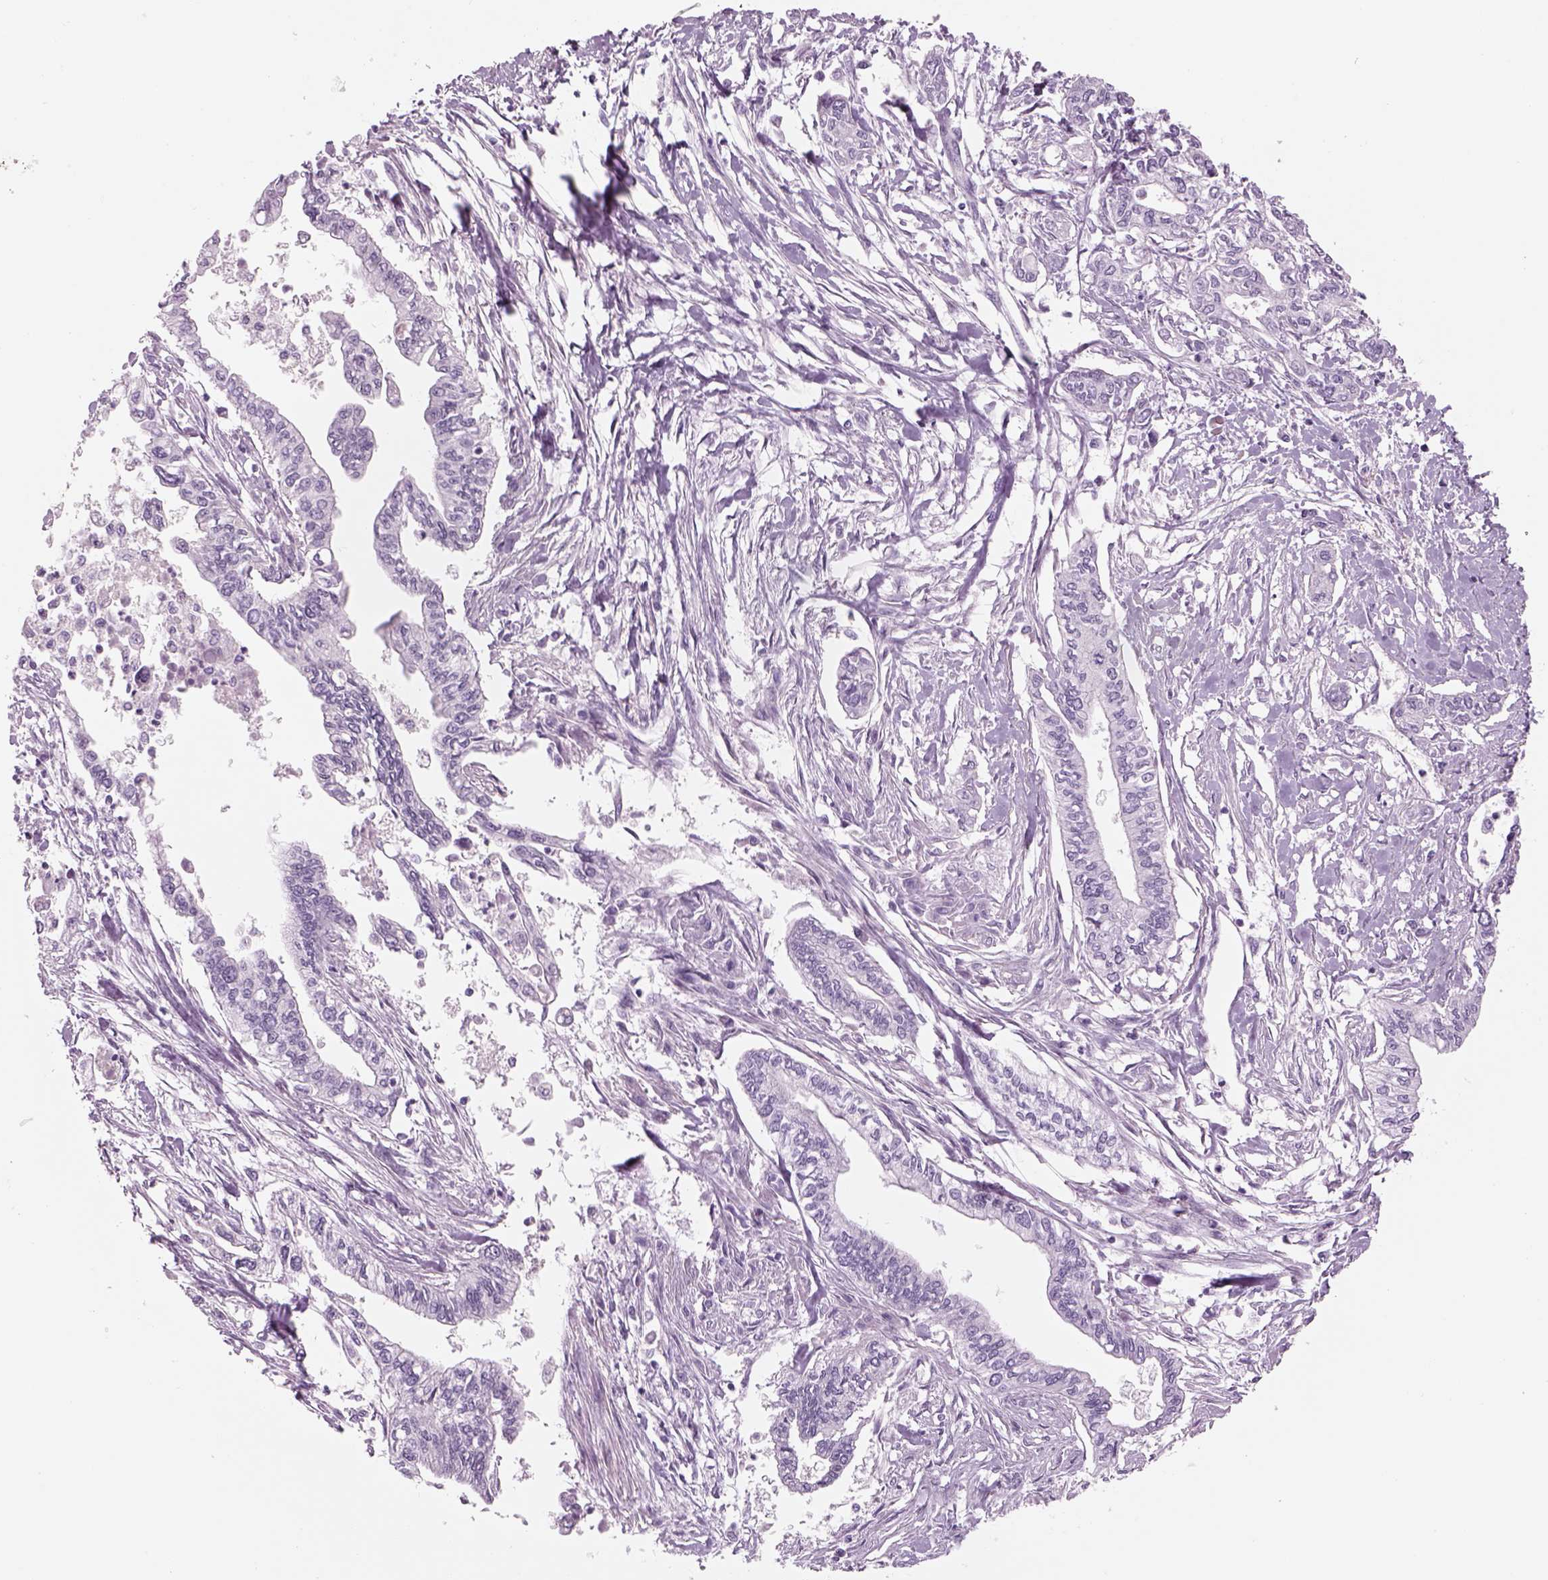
{"staining": {"intensity": "negative", "quantity": "none", "location": "none"}, "tissue": "pancreatic cancer", "cell_type": "Tumor cells", "image_type": "cancer", "snomed": [{"axis": "morphology", "description": "Adenocarcinoma, NOS"}, {"axis": "topography", "description": "Pancreas"}], "caption": "There is no significant expression in tumor cells of pancreatic cancer (adenocarcinoma).", "gene": "GAS2L2", "patient": {"sex": "male", "age": 60}}